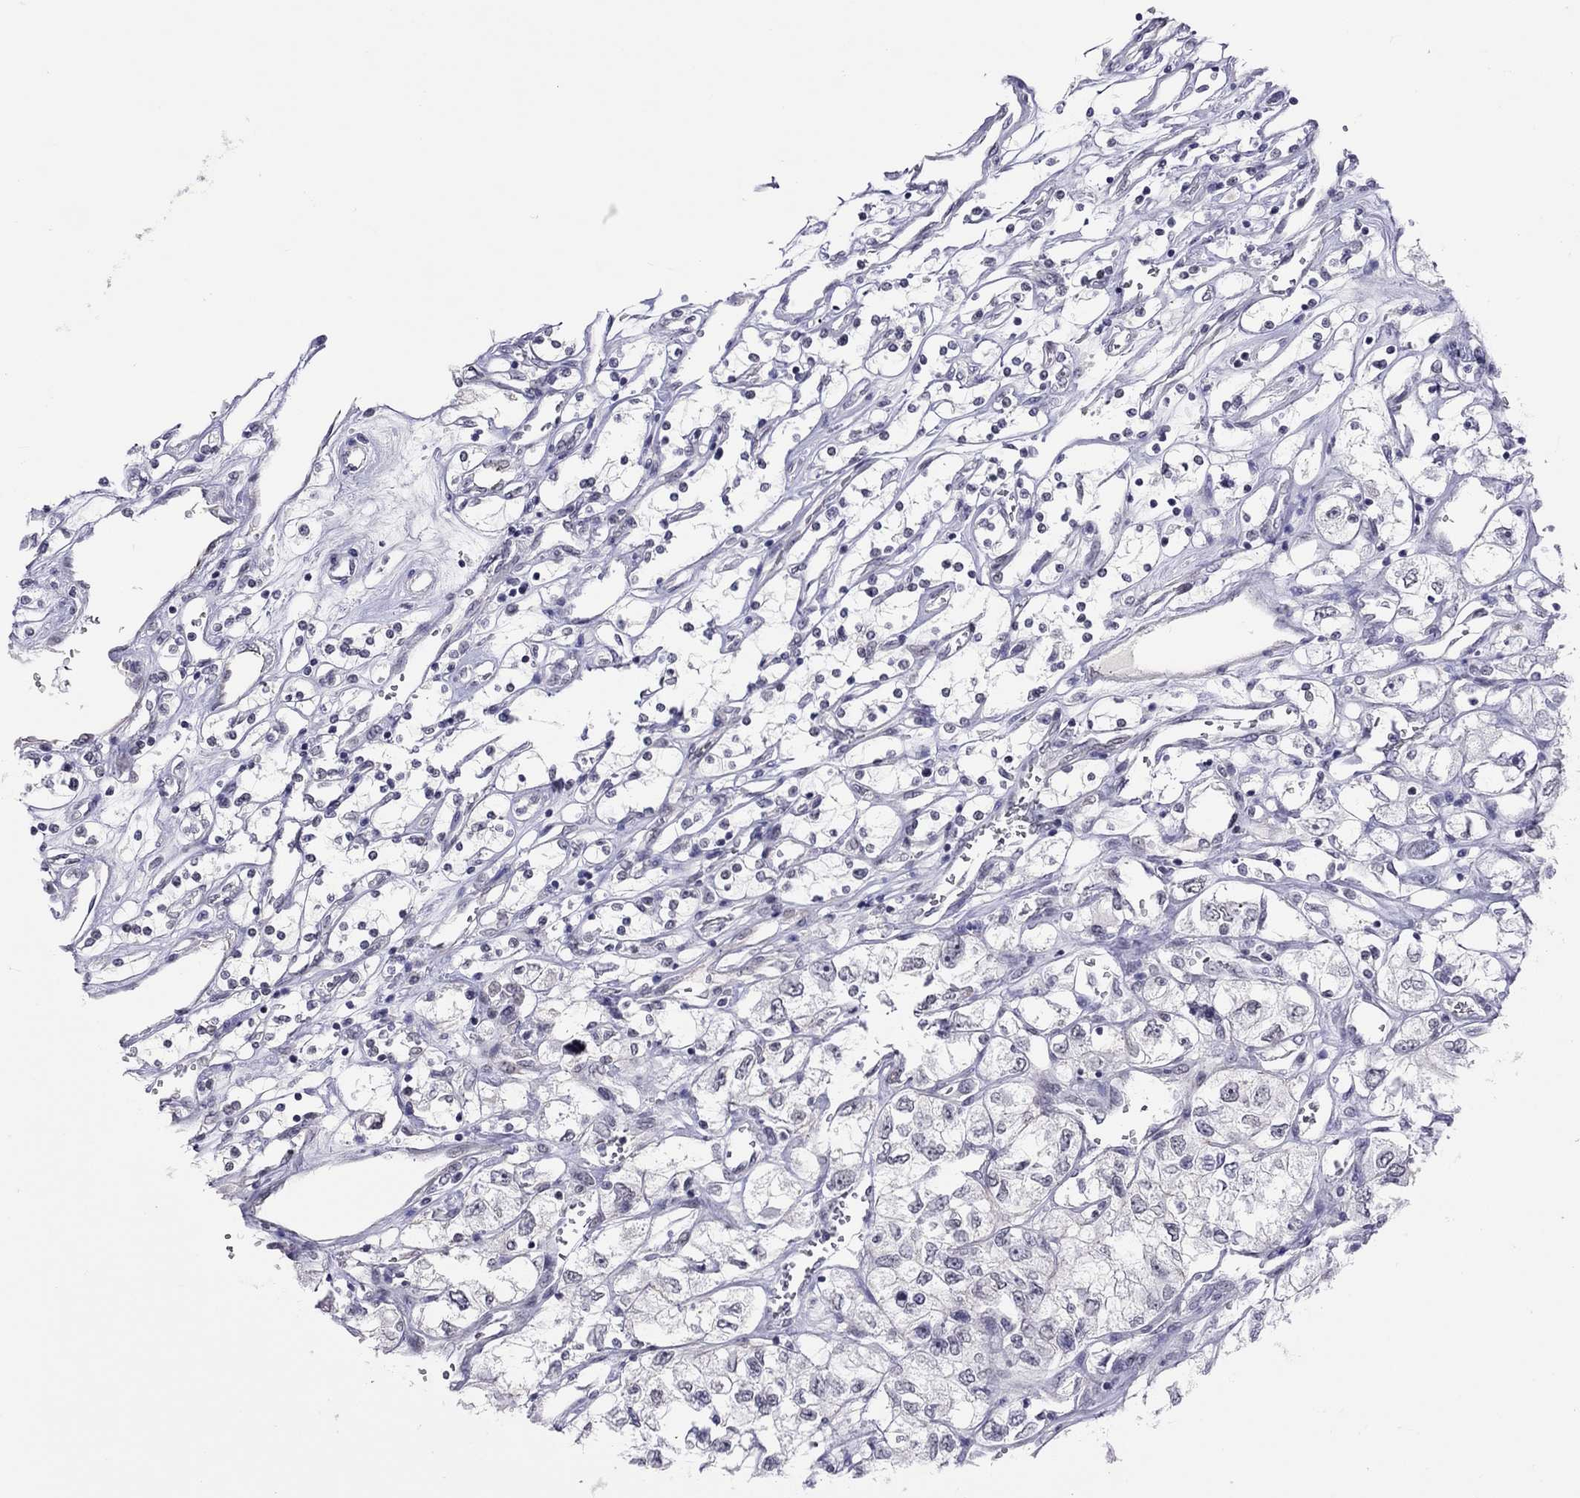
{"staining": {"intensity": "negative", "quantity": "none", "location": "none"}, "tissue": "renal cancer", "cell_type": "Tumor cells", "image_type": "cancer", "snomed": [{"axis": "morphology", "description": "Adenocarcinoma, NOS"}, {"axis": "topography", "description": "Kidney"}], "caption": "A histopathology image of human renal cancer is negative for staining in tumor cells.", "gene": "JHY", "patient": {"sex": "female", "age": 59}}